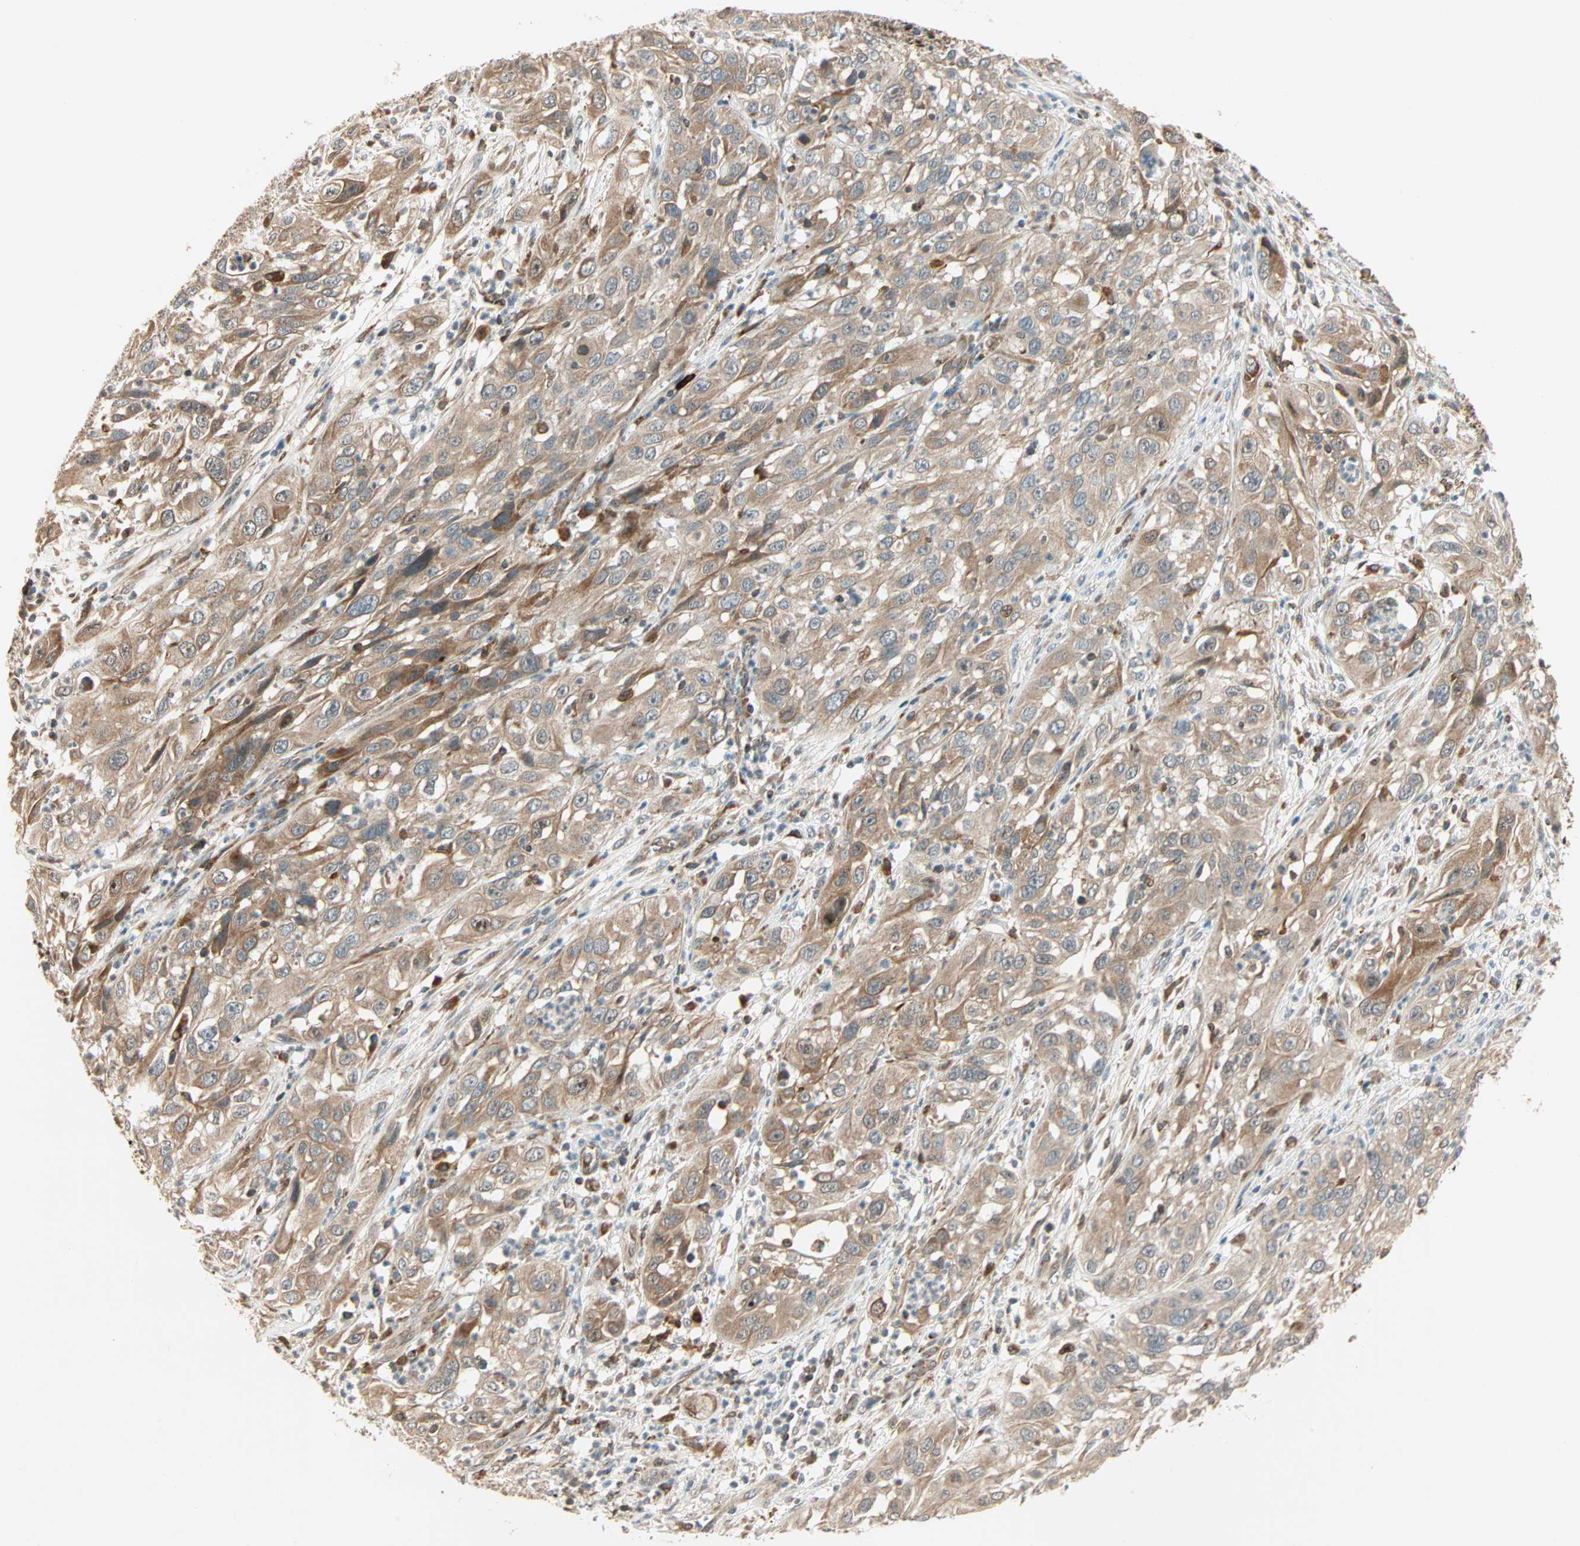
{"staining": {"intensity": "moderate", "quantity": ">75%", "location": "cytoplasmic/membranous"}, "tissue": "cervical cancer", "cell_type": "Tumor cells", "image_type": "cancer", "snomed": [{"axis": "morphology", "description": "Squamous cell carcinoma, NOS"}, {"axis": "topography", "description": "Cervix"}], "caption": "There is medium levels of moderate cytoplasmic/membranous staining in tumor cells of cervical cancer (squamous cell carcinoma), as demonstrated by immunohistochemical staining (brown color).", "gene": "PNPLA6", "patient": {"sex": "female", "age": 32}}